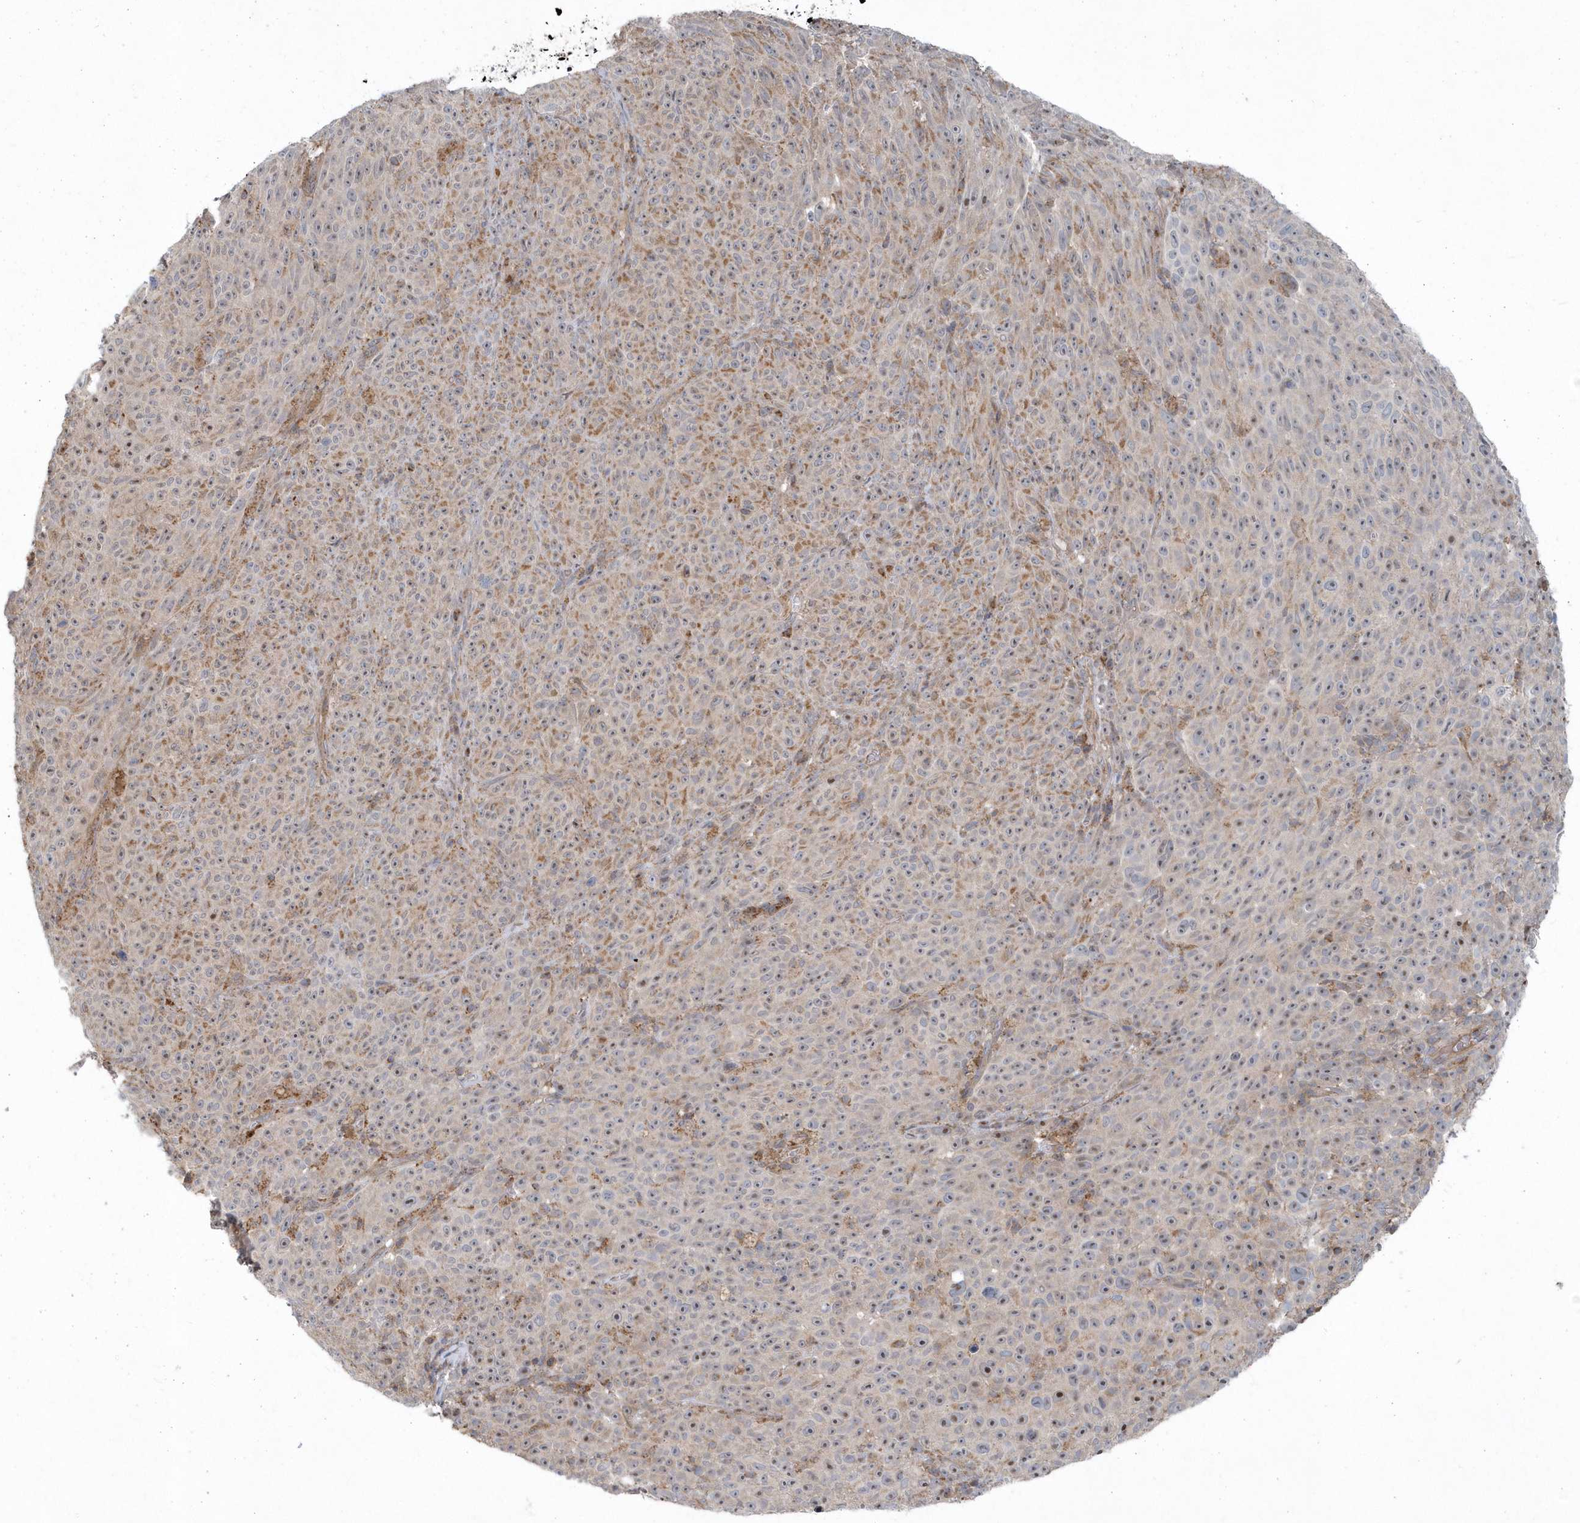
{"staining": {"intensity": "weak", "quantity": "25%-75%", "location": "cytoplasmic/membranous"}, "tissue": "melanoma", "cell_type": "Tumor cells", "image_type": "cancer", "snomed": [{"axis": "morphology", "description": "Malignant melanoma, NOS"}, {"axis": "topography", "description": "Skin"}], "caption": "Melanoma stained with immunohistochemistry (IHC) shows weak cytoplasmic/membranous staining in about 25%-75% of tumor cells.", "gene": "PPP1R7", "patient": {"sex": "female", "age": 82}}